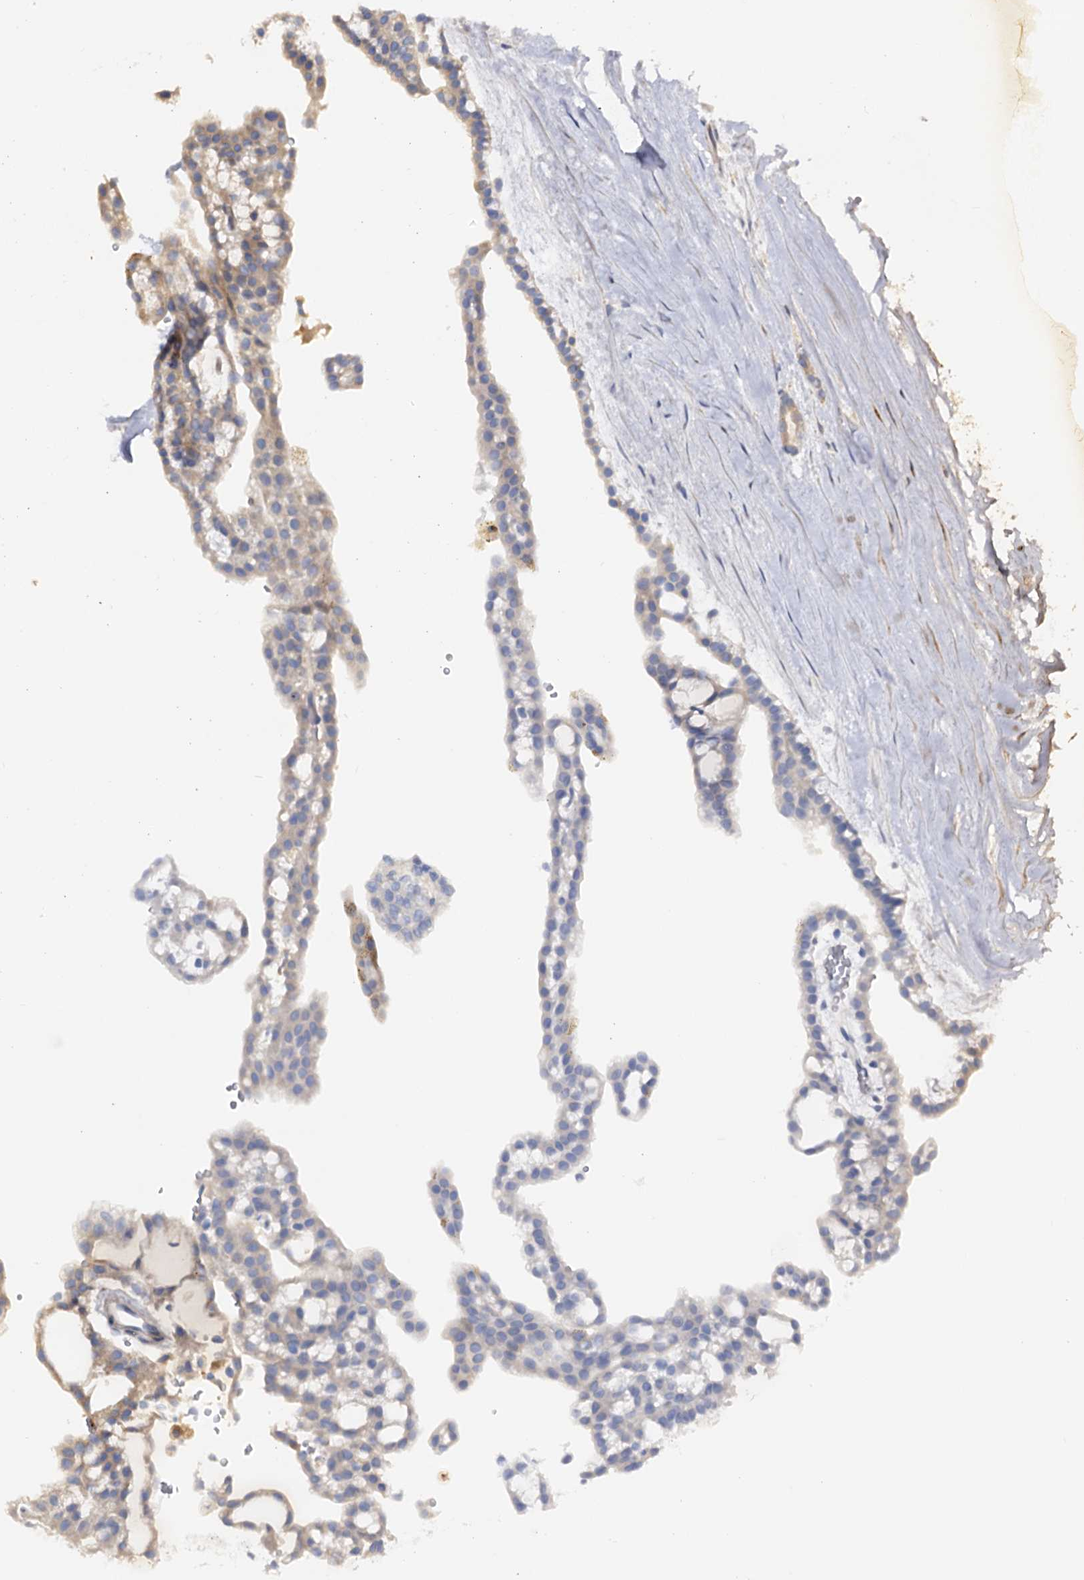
{"staining": {"intensity": "weak", "quantity": "25%-75%", "location": "cytoplasmic/membranous"}, "tissue": "renal cancer", "cell_type": "Tumor cells", "image_type": "cancer", "snomed": [{"axis": "morphology", "description": "Adenocarcinoma, NOS"}, {"axis": "topography", "description": "Kidney"}], "caption": "Protein staining by immunohistochemistry shows weak cytoplasmic/membranous expression in about 25%-75% of tumor cells in adenocarcinoma (renal). Ihc stains the protein in brown and the nuclei are stained blue.", "gene": "DMXL2", "patient": {"sex": "male", "age": 63}}